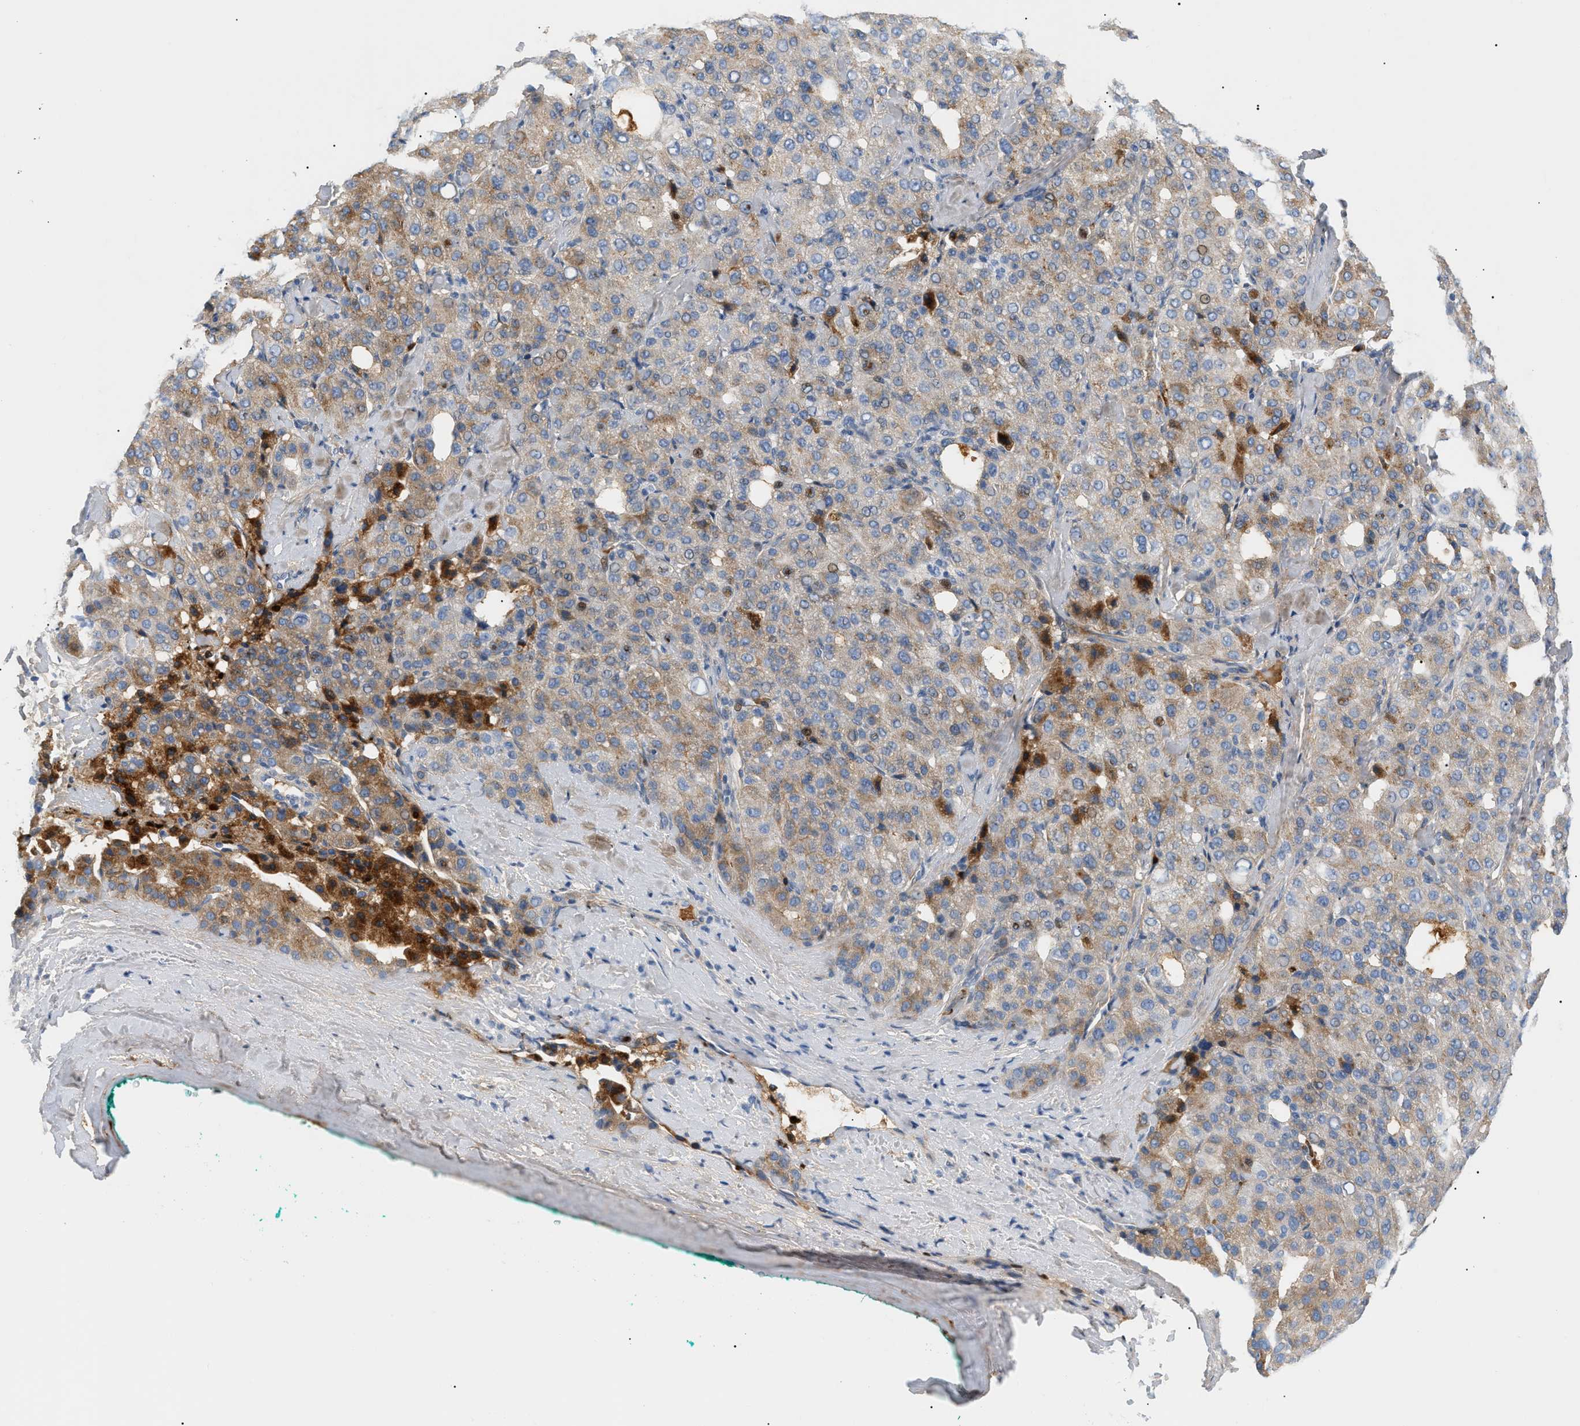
{"staining": {"intensity": "moderate", "quantity": "25%-75%", "location": "cytoplasmic/membranous"}, "tissue": "liver cancer", "cell_type": "Tumor cells", "image_type": "cancer", "snomed": [{"axis": "morphology", "description": "Carcinoma, Hepatocellular, NOS"}, {"axis": "topography", "description": "Liver"}], "caption": "Human liver cancer (hepatocellular carcinoma) stained for a protein (brown) reveals moderate cytoplasmic/membranous positive positivity in approximately 25%-75% of tumor cells.", "gene": "CFH", "patient": {"sex": "male", "age": 65}}